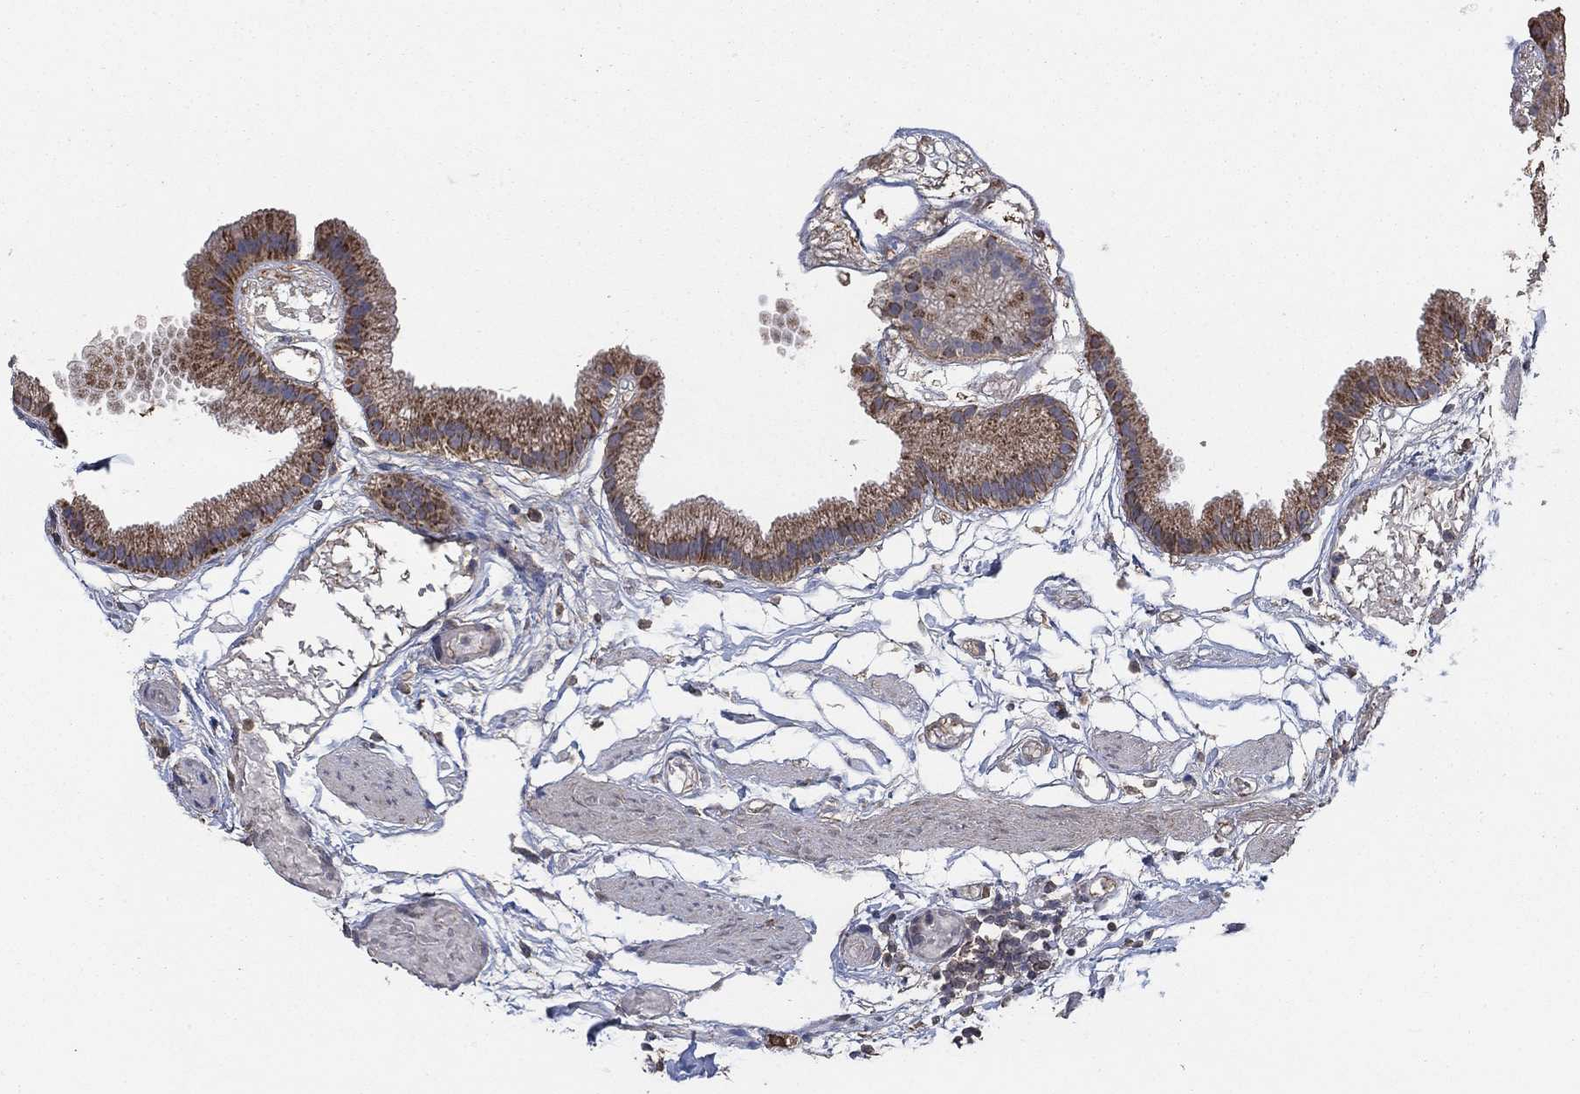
{"staining": {"intensity": "strong", "quantity": "<25%", "location": "cytoplasmic/membranous,nuclear"}, "tissue": "gallbladder", "cell_type": "Glandular cells", "image_type": "normal", "snomed": [{"axis": "morphology", "description": "Normal tissue, NOS"}, {"axis": "topography", "description": "Gallbladder"}], "caption": "Immunohistochemical staining of normal gallbladder exhibits strong cytoplasmic/membranous,nuclear protein staining in about <25% of glandular cells.", "gene": "MRPS24", "patient": {"sex": "female", "age": 45}}